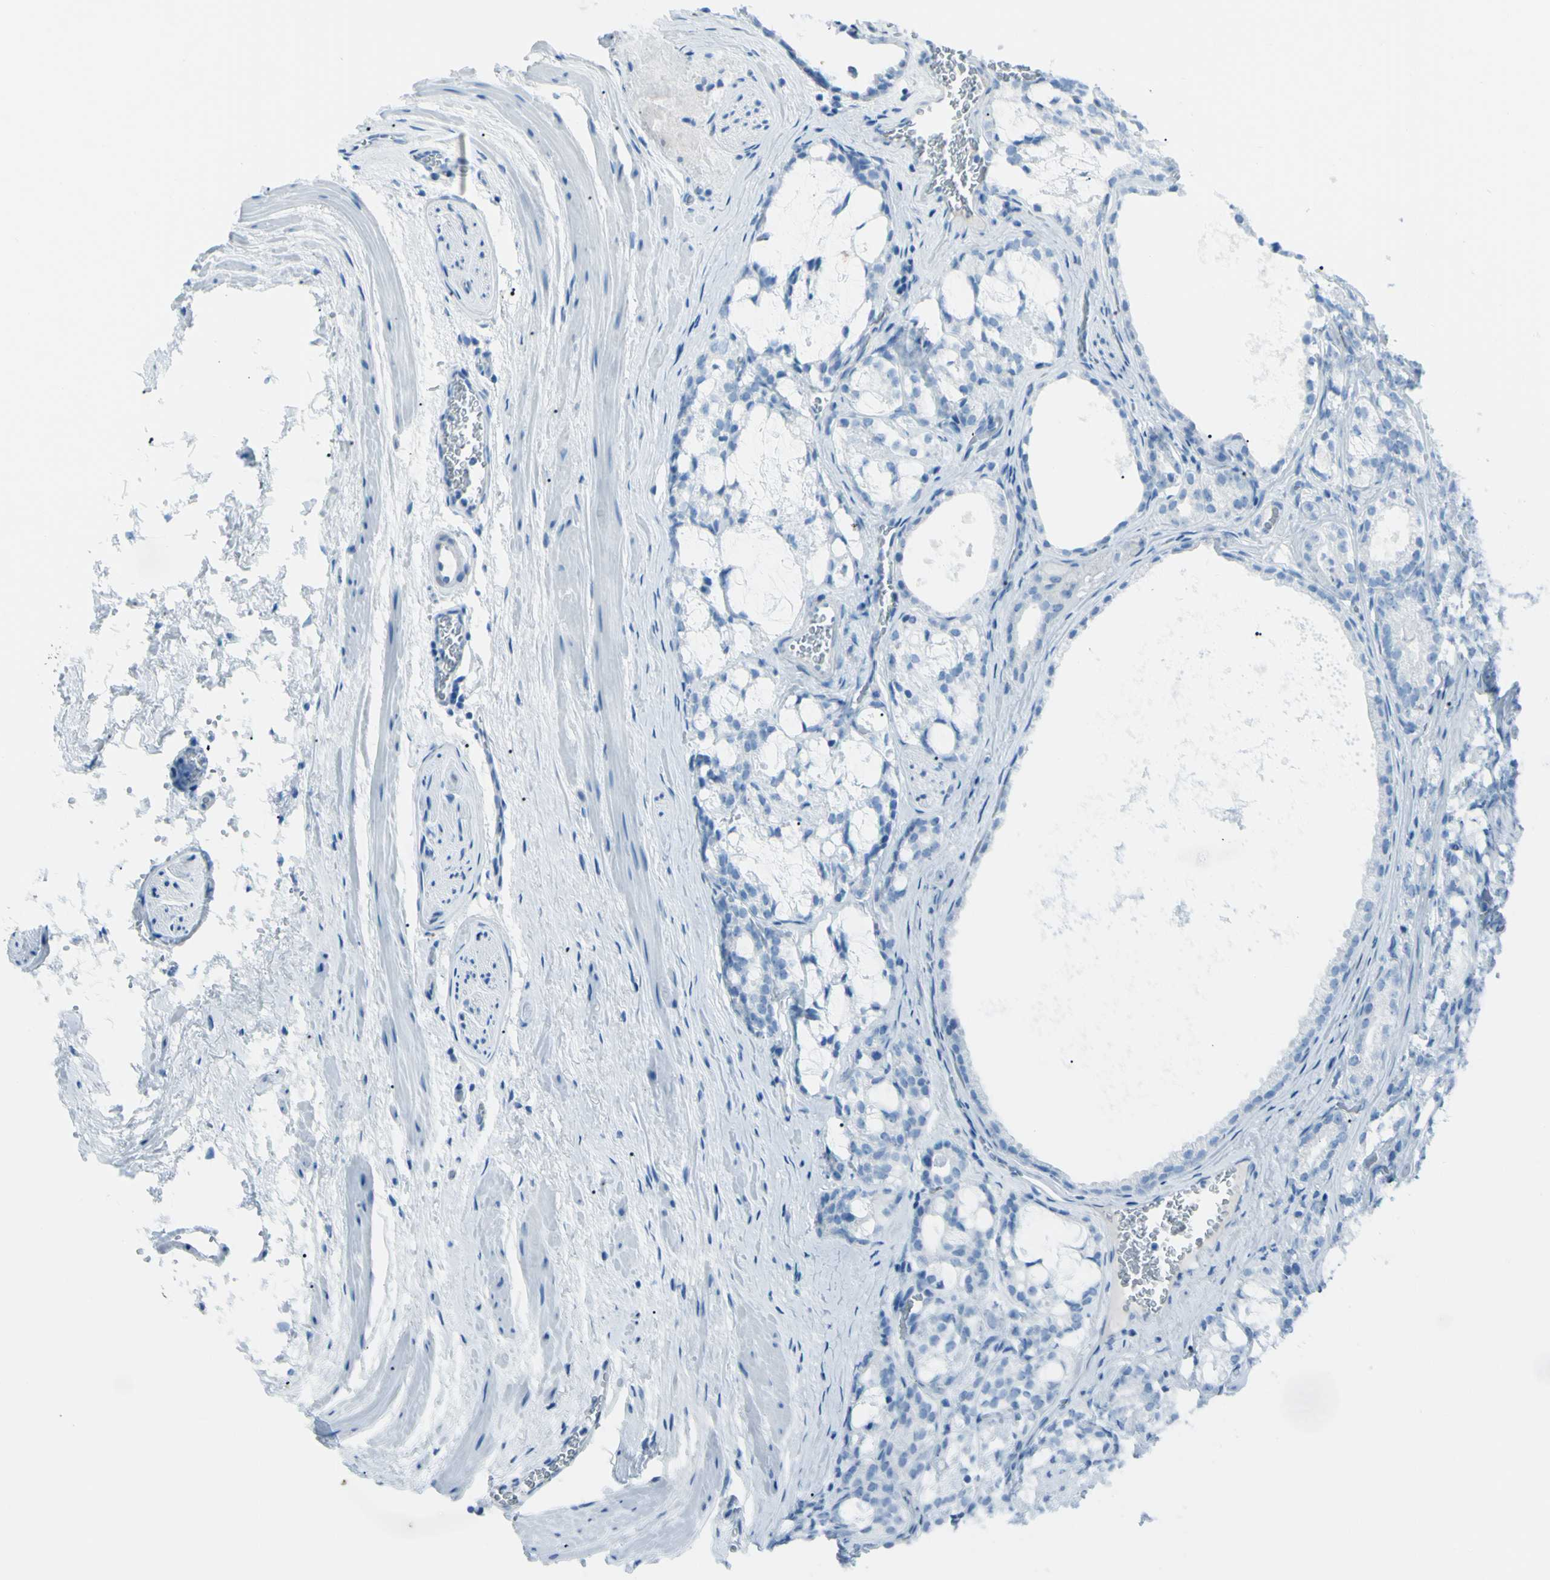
{"staining": {"intensity": "negative", "quantity": "none", "location": "none"}, "tissue": "prostate cancer", "cell_type": "Tumor cells", "image_type": "cancer", "snomed": [{"axis": "morphology", "description": "Adenocarcinoma, Low grade"}, {"axis": "topography", "description": "Prostate"}], "caption": "DAB (3,3'-diaminobenzidine) immunohistochemical staining of prostate cancer (low-grade adenocarcinoma) reveals no significant expression in tumor cells.", "gene": "TFPI2", "patient": {"sex": "male", "age": 59}}